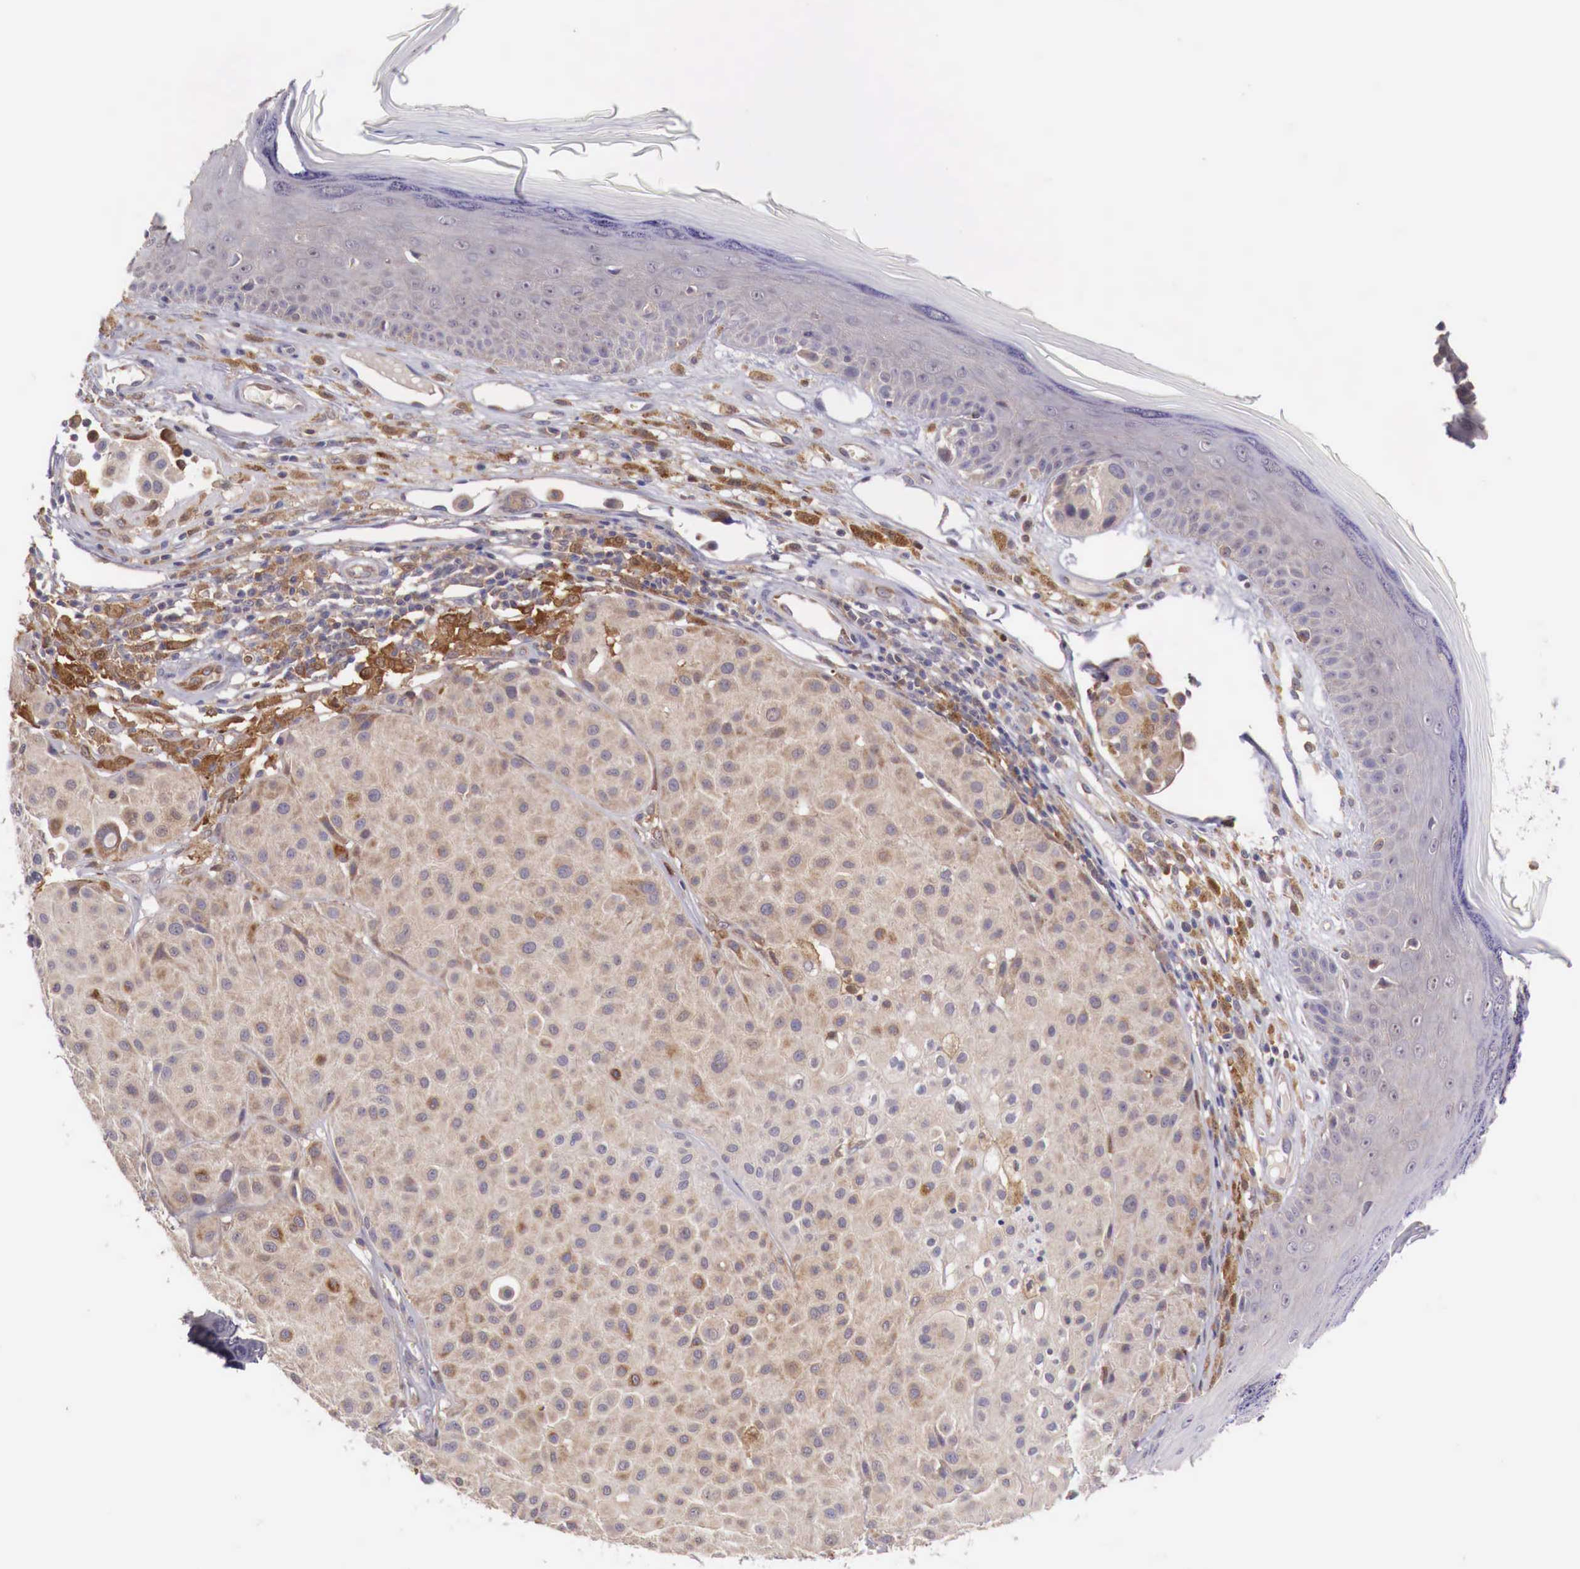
{"staining": {"intensity": "weak", "quantity": ">75%", "location": "cytoplasmic/membranous"}, "tissue": "melanoma", "cell_type": "Tumor cells", "image_type": "cancer", "snomed": [{"axis": "morphology", "description": "Malignant melanoma, NOS"}, {"axis": "topography", "description": "Skin"}], "caption": "High-magnification brightfield microscopy of malignant melanoma stained with DAB (brown) and counterstained with hematoxylin (blue). tumor cells exhibit weak cytoplasmic/membranous positivity is identified in about>75% of cells. (brown staining indicates protein expression, while blue staining denotes nuclei).", "gene": "GAB2", "patient": {"sex": "male", "age": 36}}